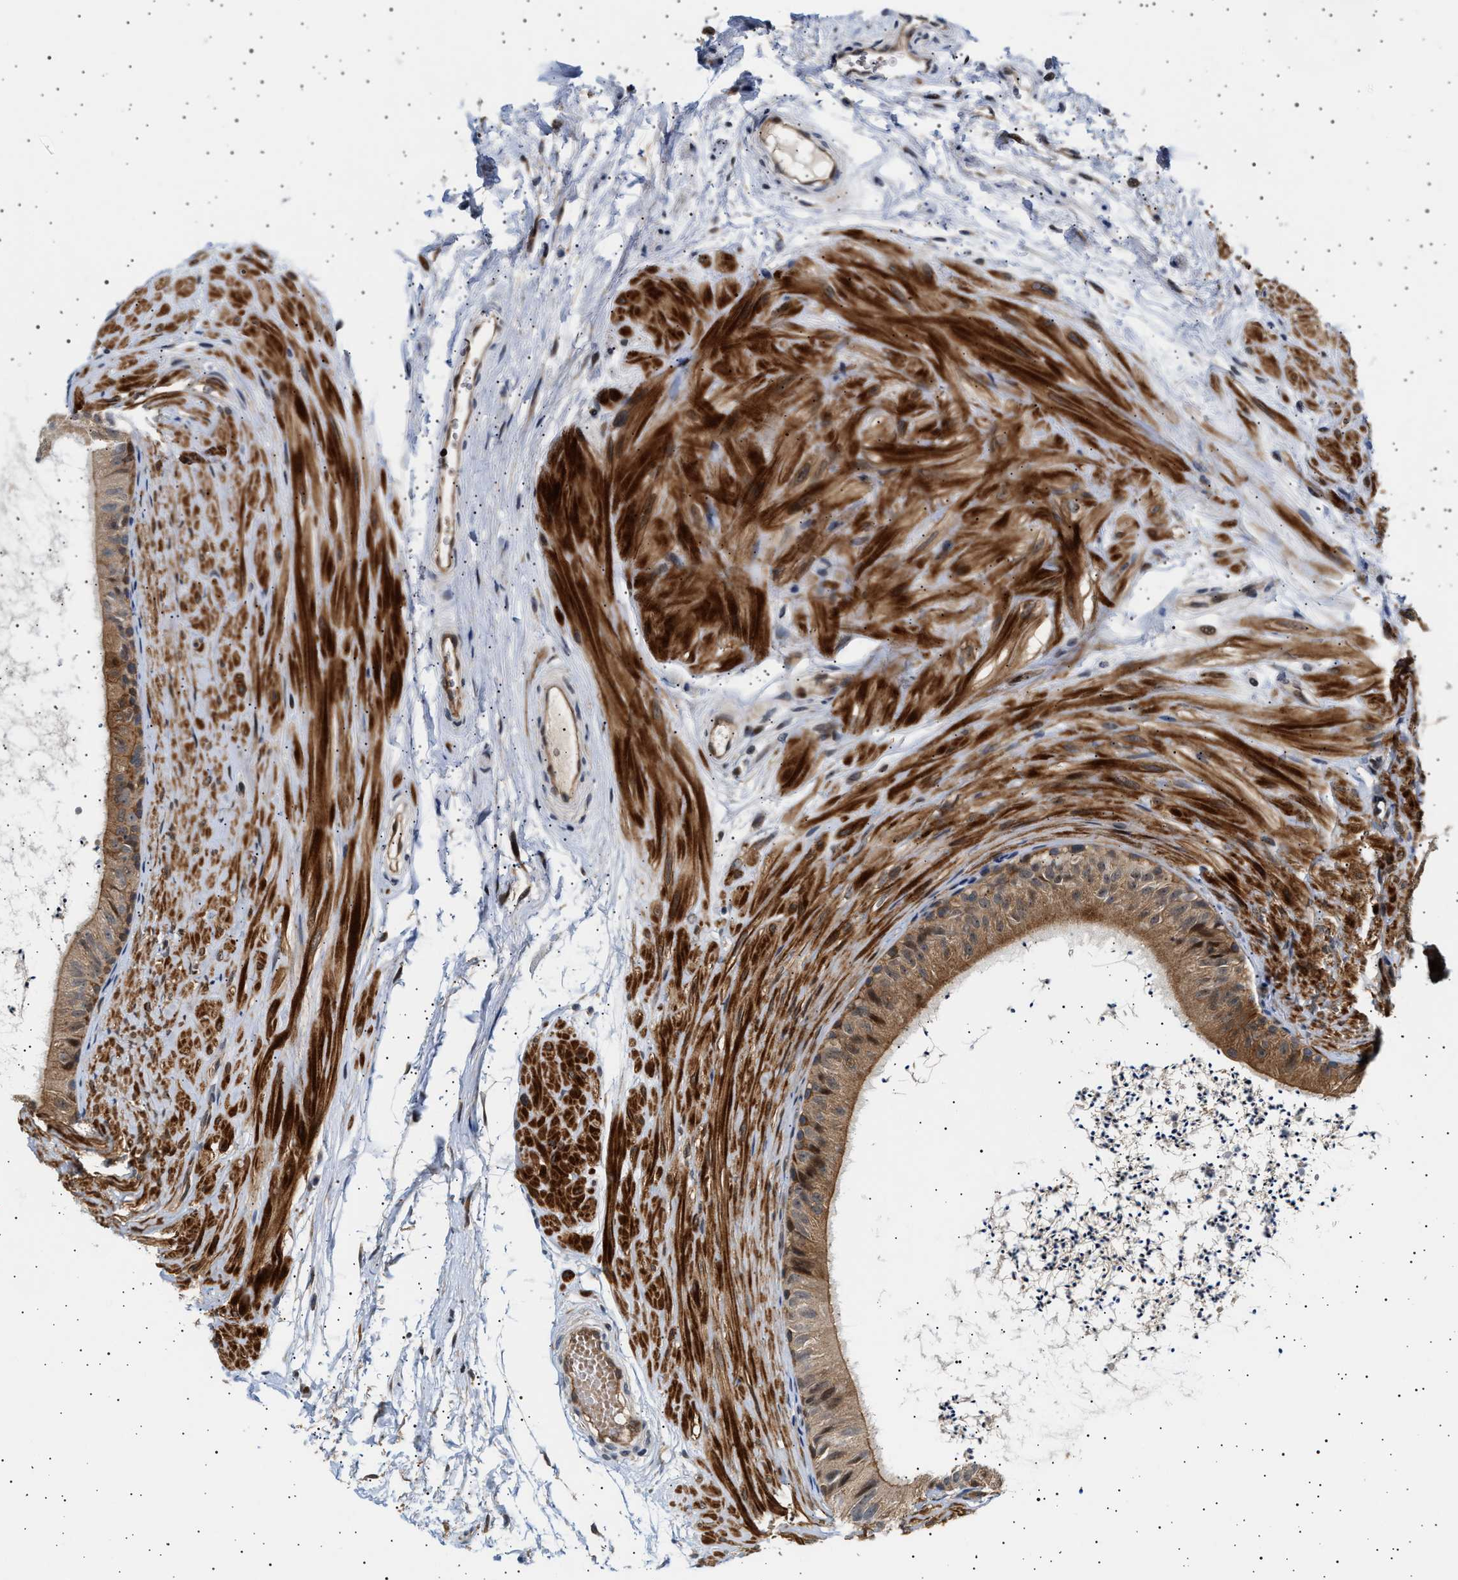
{"staining": {"intensity": "moderate", "quantity": ">75%", "location": "cytoplasmic/membranous"}, "tissue": "epididymis", "cell_type": "Glandular cells", "image_type": "normal", "snomed": [{"axis": "morphology", "description": "Normal tissue, NOS"}, {"axis": "topography", "description": "Epididymis"}], "caption": "The photomicrograph exhibits staining of unremarkable epididymis, revealing moderate cytoplasmic/membranous protein expression (brown color) within glandular cells.", "gene": "BAG3", "patient": {"sex": "male", "age": 56}}